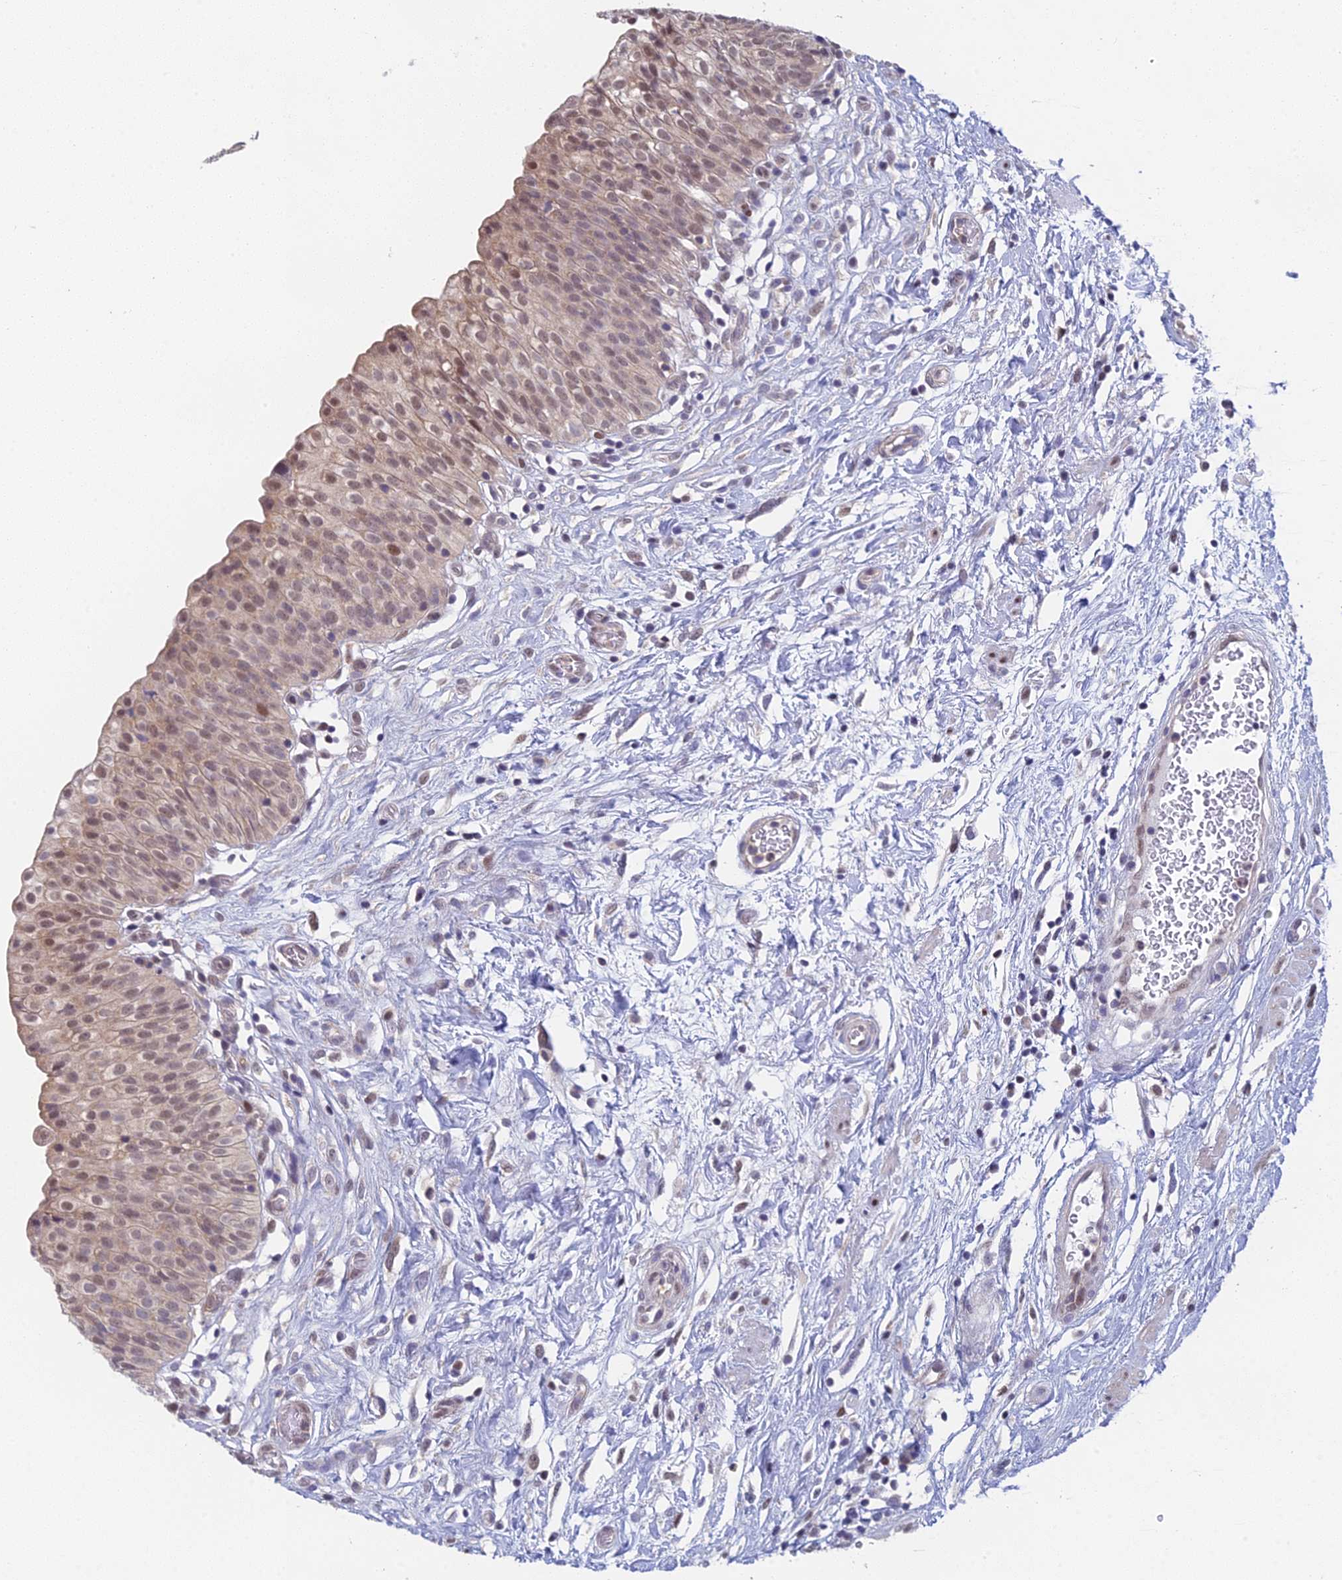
{"staining": {"intensity": "moderate", "quantity": "25%-75%", "location": "nuclear"}, "tissue": "urinary bladder", "cell_type": "Urothelial cells", "image_type": "normal", "snomed": [{"axis": "morphology", "description": "Normal tissue, NOS"}, {"axis": "topography", "description": "Urinary bladder"}], "caption": "Brown immunohistochemical staining in unremarkable urinary bladder reveals moderate nuclear positivity in approximately 25%-75% of urothelial cells. The protein is shown in brown color, while the nuclei are stained blue.", "gene": "MRPL17", "patient": {"sex": "male", "age": 55}}